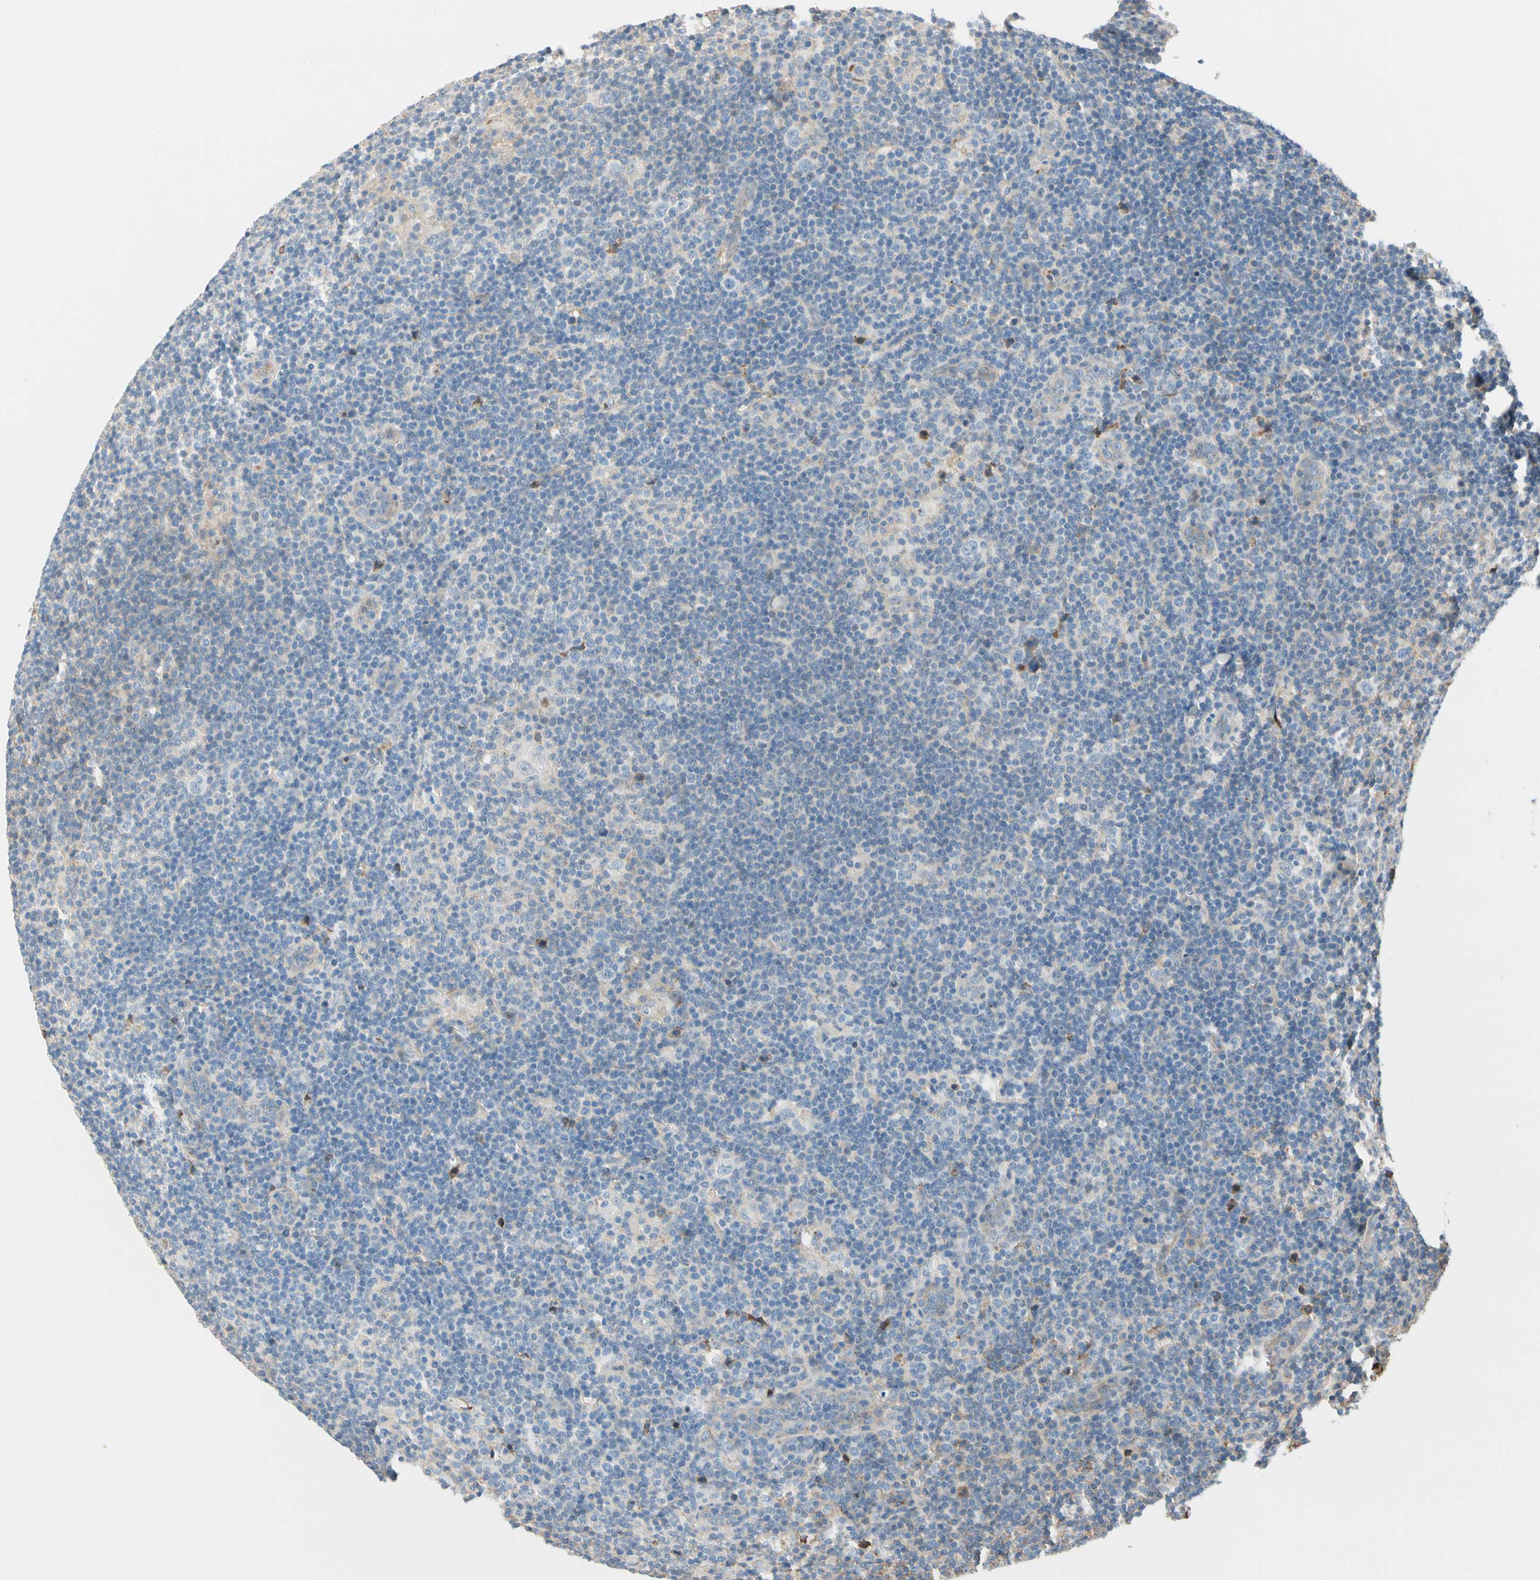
{"staining": {"intensity": "weak", "quantity": ">75%", "location": "cytoplasmic/membranous"}, "tissue": "lymphoma", "cell_type": "Tumor cells", "image_type": "cancer", "snomed": [{"axis": "morphology", "description": "Hodgkin's disease, NOS"}, {"axis": "topography", "description": "Lymph node"}], "caption": "The micrograph exhibits a brown stain indicating the presence of a protein in the cytoplasmic/membranous of tumor cells in Hodgkin's disease.", "gene": "LAMB3", "patient": {"sex": "female", "age": 57}}